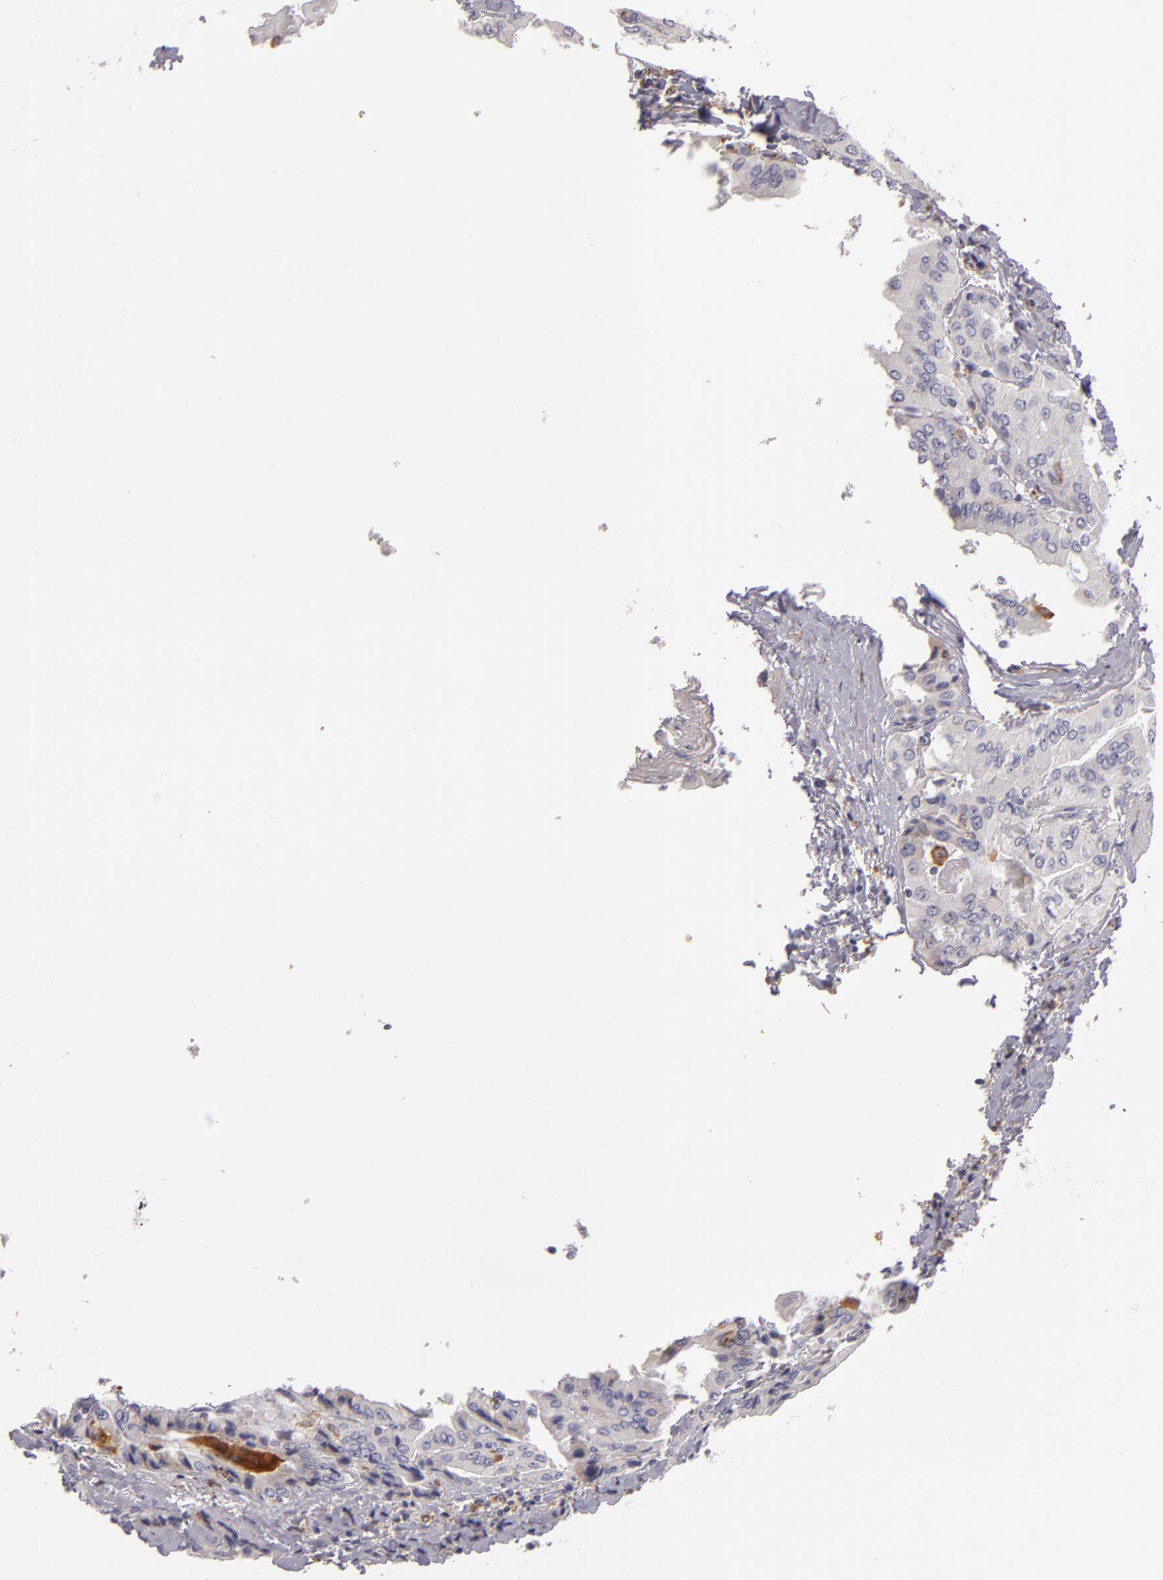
{"staining": {"intensity": "negative", "quantity": "none", "location": "none"}, "tissue": "thyroid cancer", "cell_type": "Tumor cells", "image_type": "cancer", "snomed": [{"axis": "morphology", "description": "Papillary adenocarcinoma, NOS"}, {"axis": "topography", "description": "Thyroid gland"}], "caption": "Immunohistochemical staining of human thyroid cancer (papillary adenocarcinoma) demonstrates no significant expression in tumor cells.", "gene": "TLR8", "patient": {"sex": "female", "age": 71}}